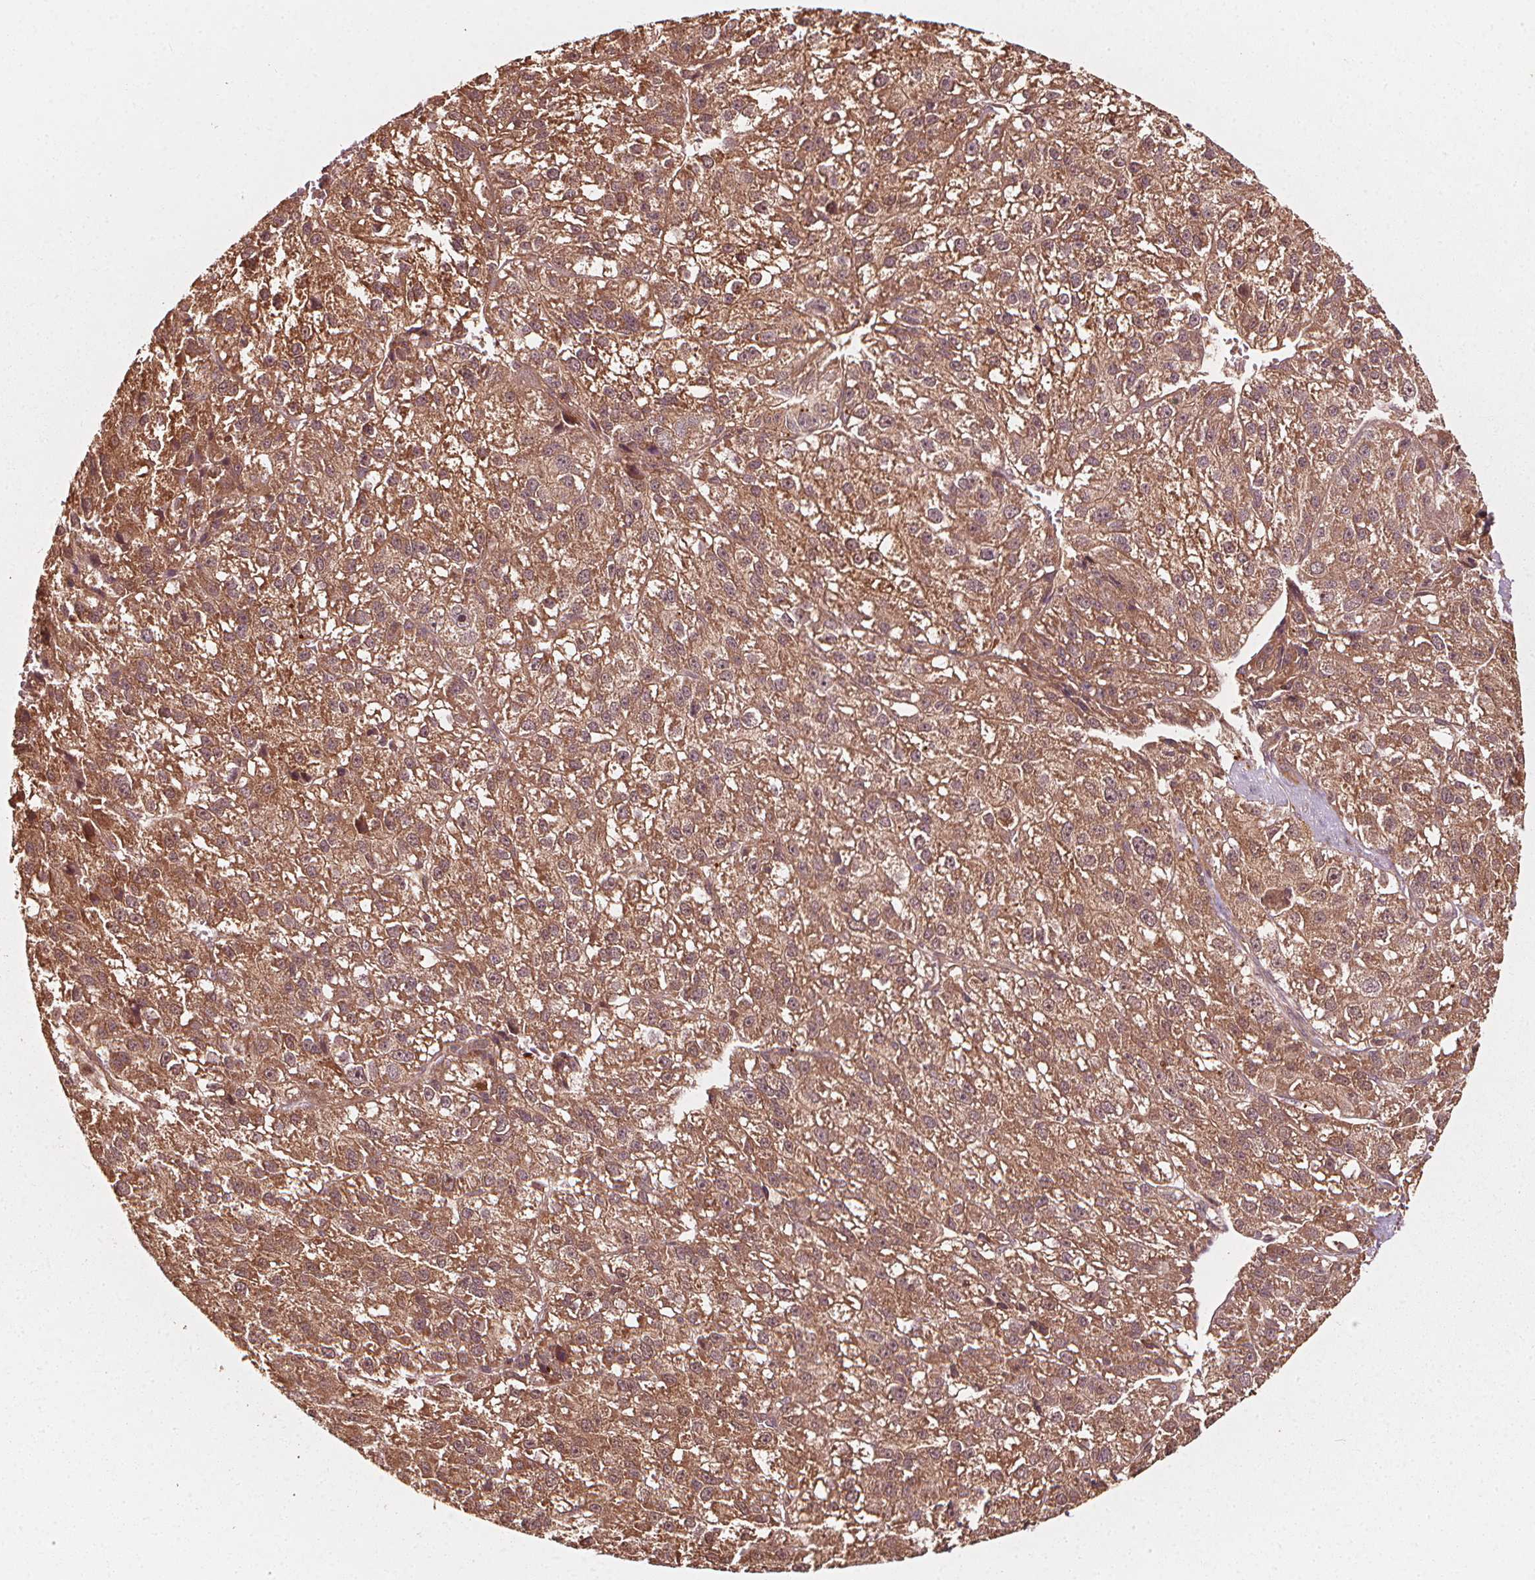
{"staining": {"intensity": "moderate", "quantity": ">75%", "location": "cytoplasmic/membranous"}, "tissue": "liver cancer", "cell_type": "Tumor cells", "image_type": "cancer", "snomed": [{"axis": "morphology", "description": "Carcinoma, Hepatocellular, NOS"}, {"axis": "topography", "description": "Liver"}], "caption": "Liver hepatocellular carcinoma stained for a protein shows moderate cytoplasmic/membranous positivity in tumor cells. The staining was performed using DAB to visualize the protein expression in brown, while the nuclei were stained in blue with hematoxylin (Magnification: 20x).", "gene": "NPC1", "patient": {"sex": "female", "age": 70}}